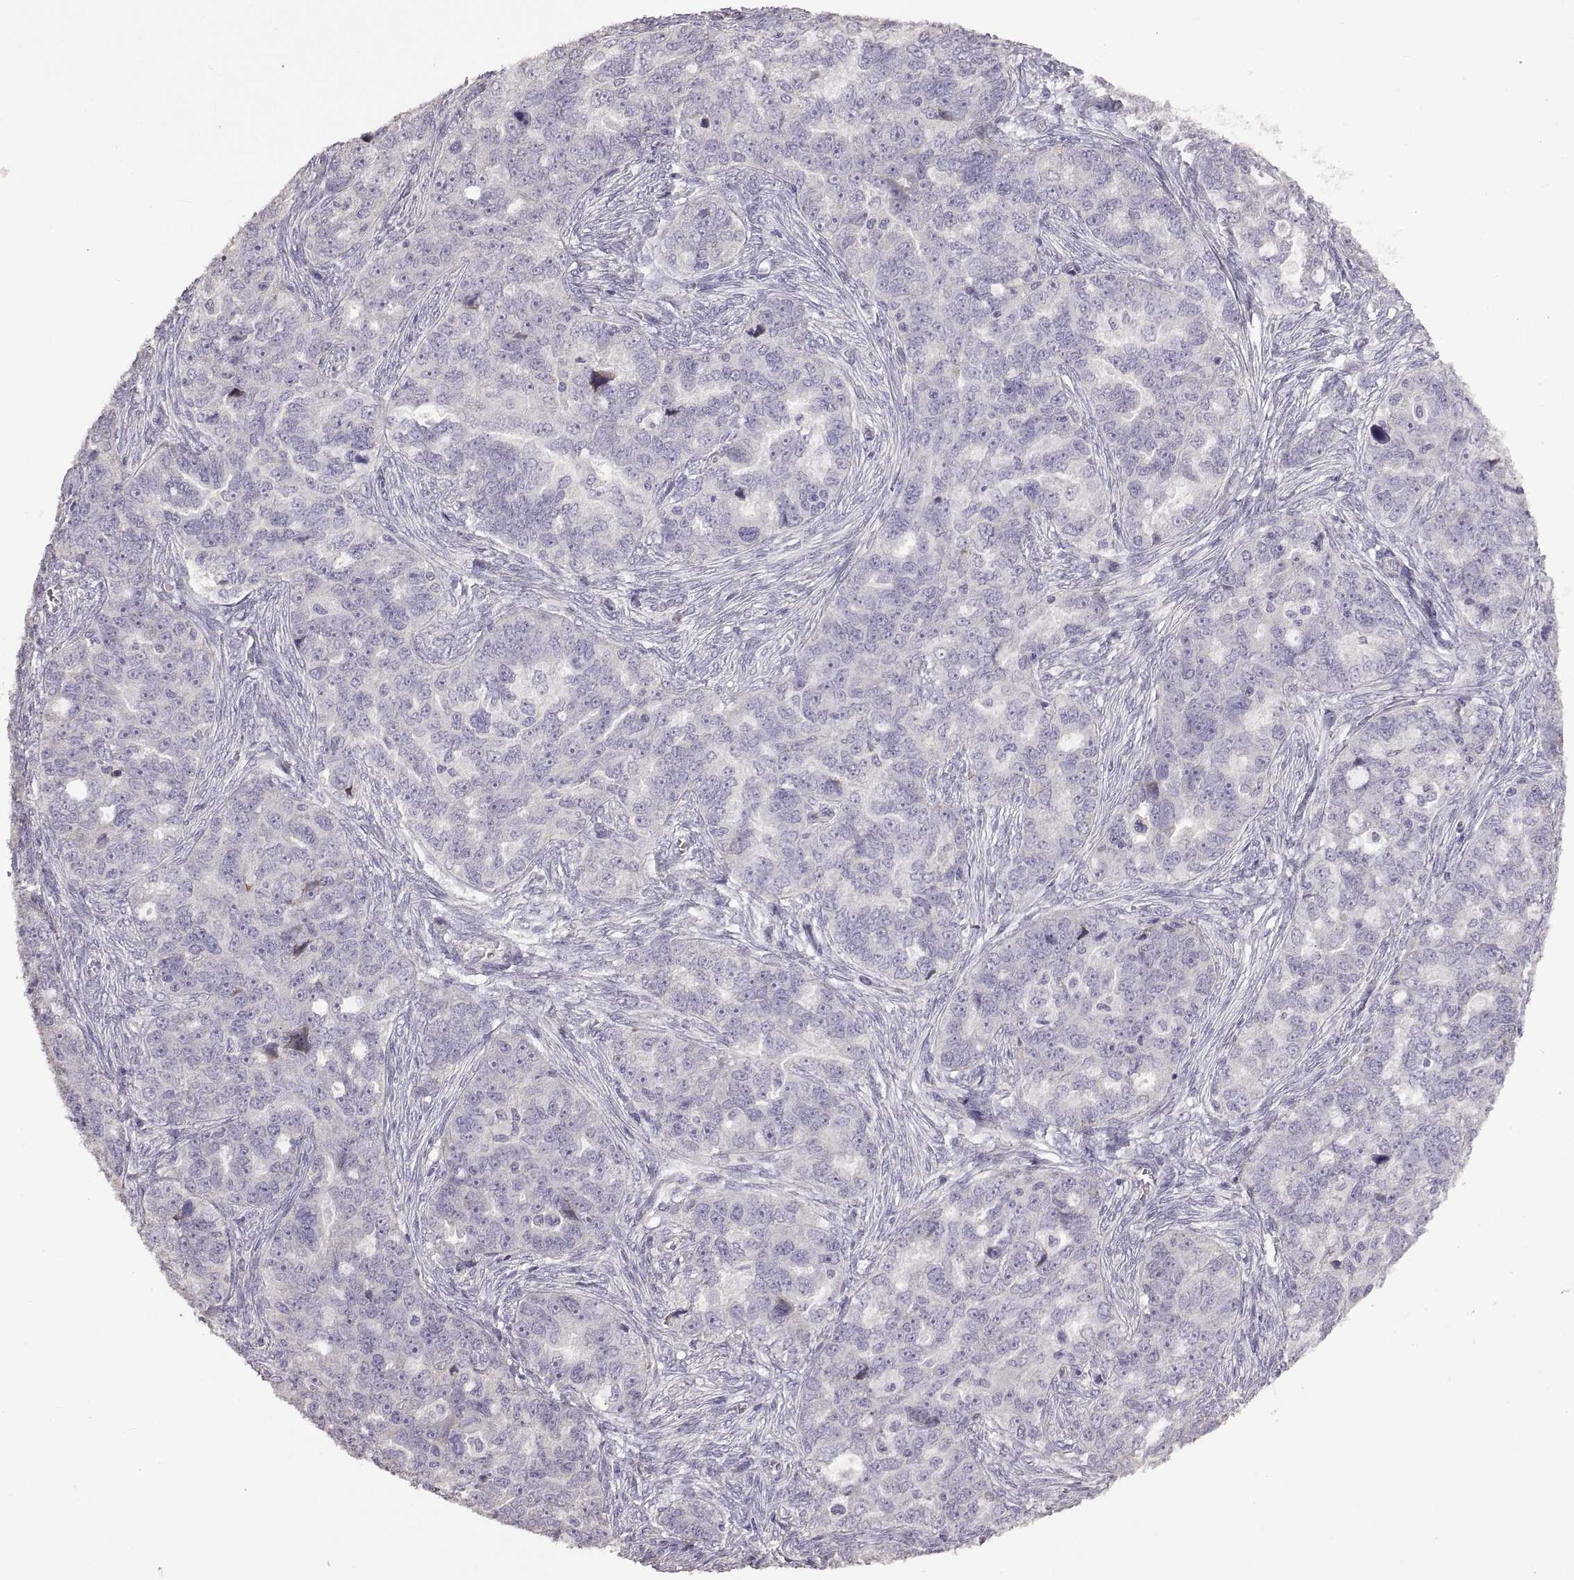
{"staining": {"intensity": "negative", "quantity": "none", "location": "none"}, "tissue": "ovarian cancer", "cell_type": "Tumor cells", "image_type": "cancer", "snomed": [{"axis": "morphology", "description": "Cystadenocarcinoma, serous, NOS"}, {"axis": "topography", "description": "Ovary"}], "caption": "A high-resolution micrograph shows immunohistochemistry (IHC) staining of ovarian serous cystadenocarcinoma, which reveals no significant staining in tumor cells. (Brightfield microscopy of DAB (3,3'-diaminobenzidine) immunohistochemistry at high magnification).", "gene": "DEFB136", "patient": {"sex": "female", "age": 51}}